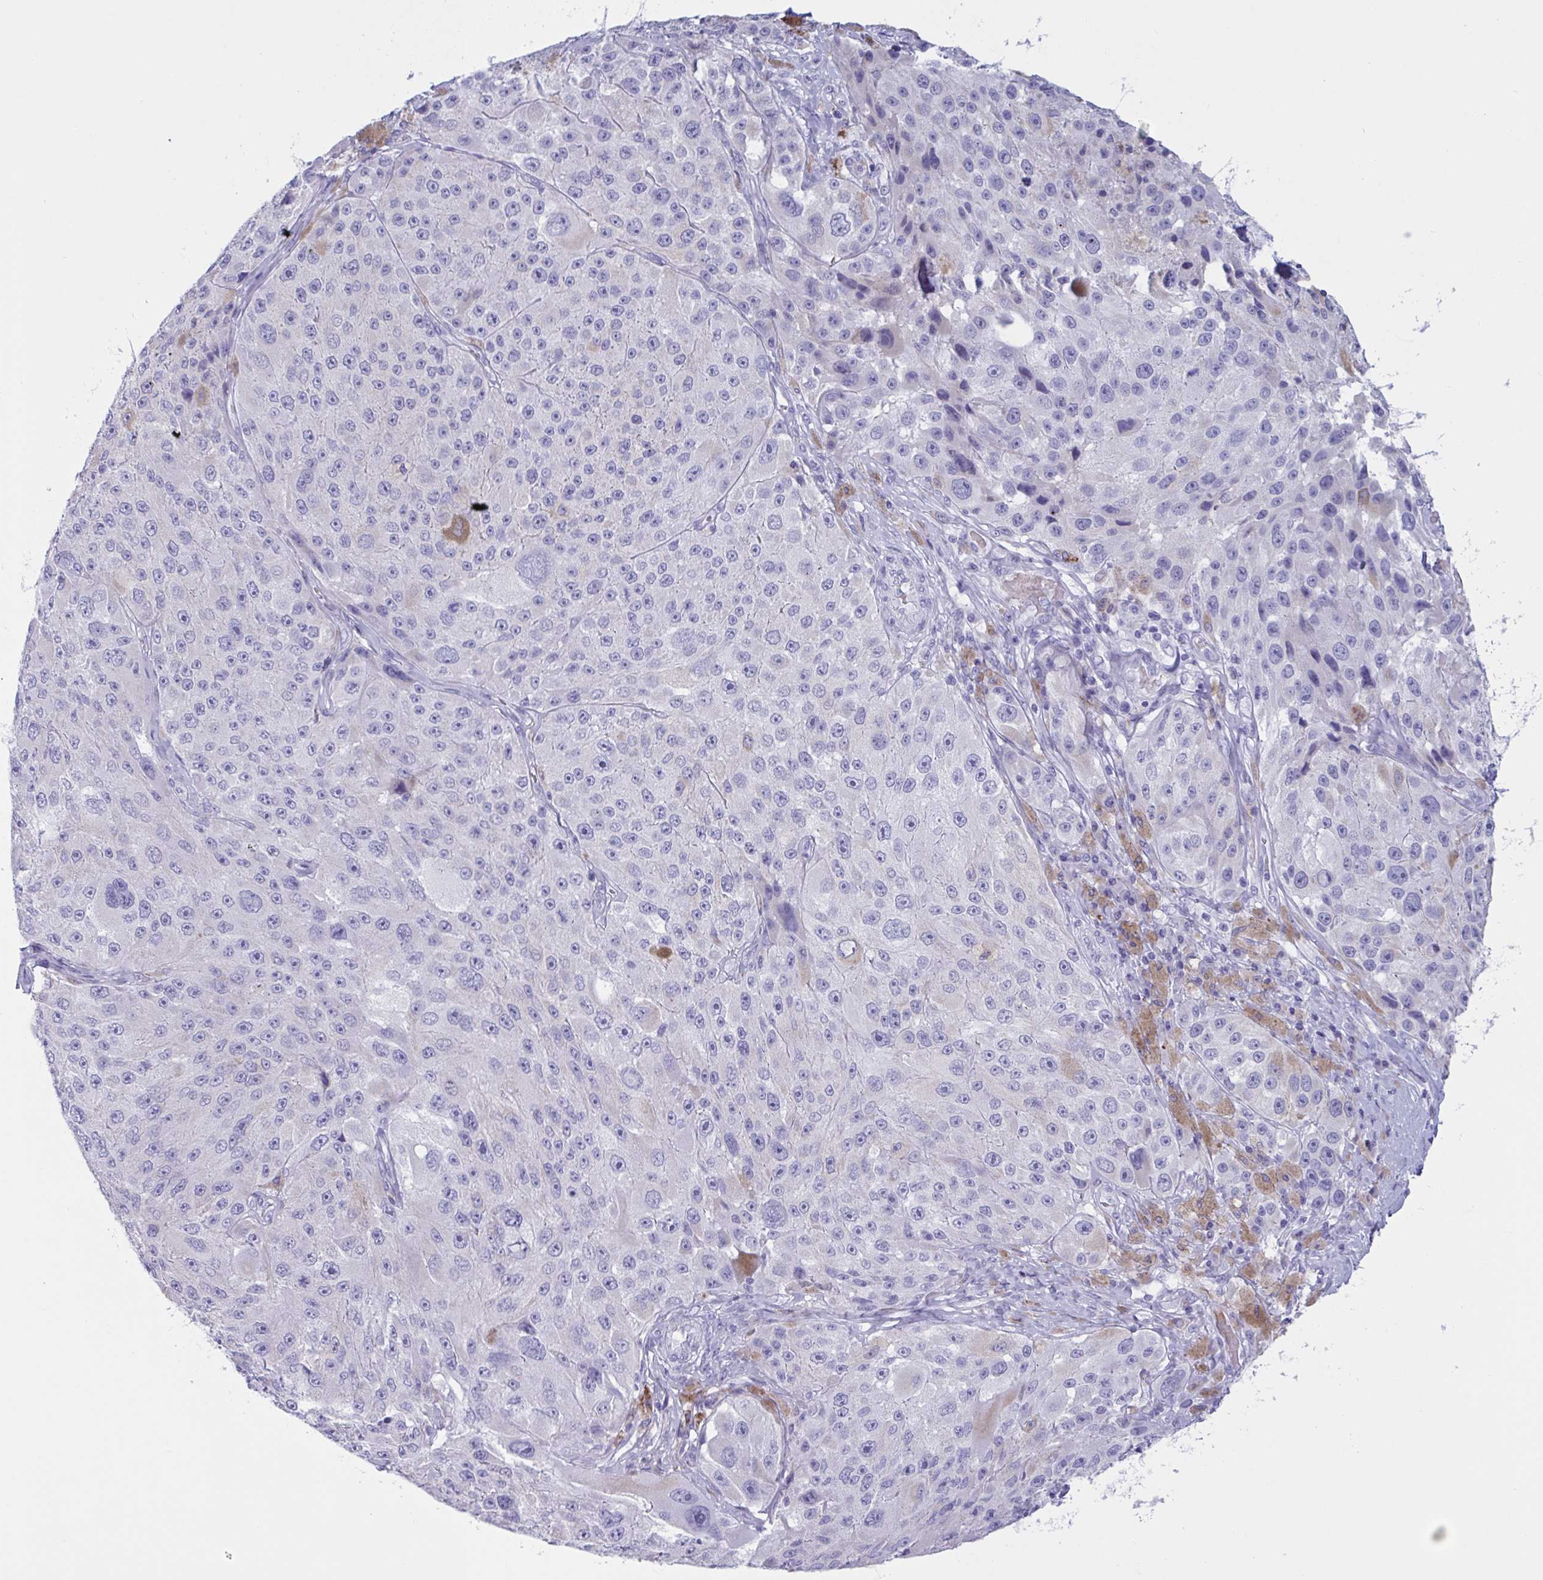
{"staining": {"intensity": "negative", "quantity": "none", "location": "none"}, "tissue": "melanoma", "cell_type": "Tumor cells", "image_type": "cancer", "snomed": [{"axis": "morphology", "description": "Malignant melanoma, Metastatic site"}, {"axis": "topography", "description": "Lymph node"}], "caption": "The image demonstrates no significant staining in tumor cells of malignant melanoma (metastatic site). (Stains: DAB immunohistochemistry (IHC) with hematoxylin counter stain, Microscopy: brightfield microscopy at high magnification).", "gene": "OXLD1", "patient": {"sex": "male", "age": 62}}